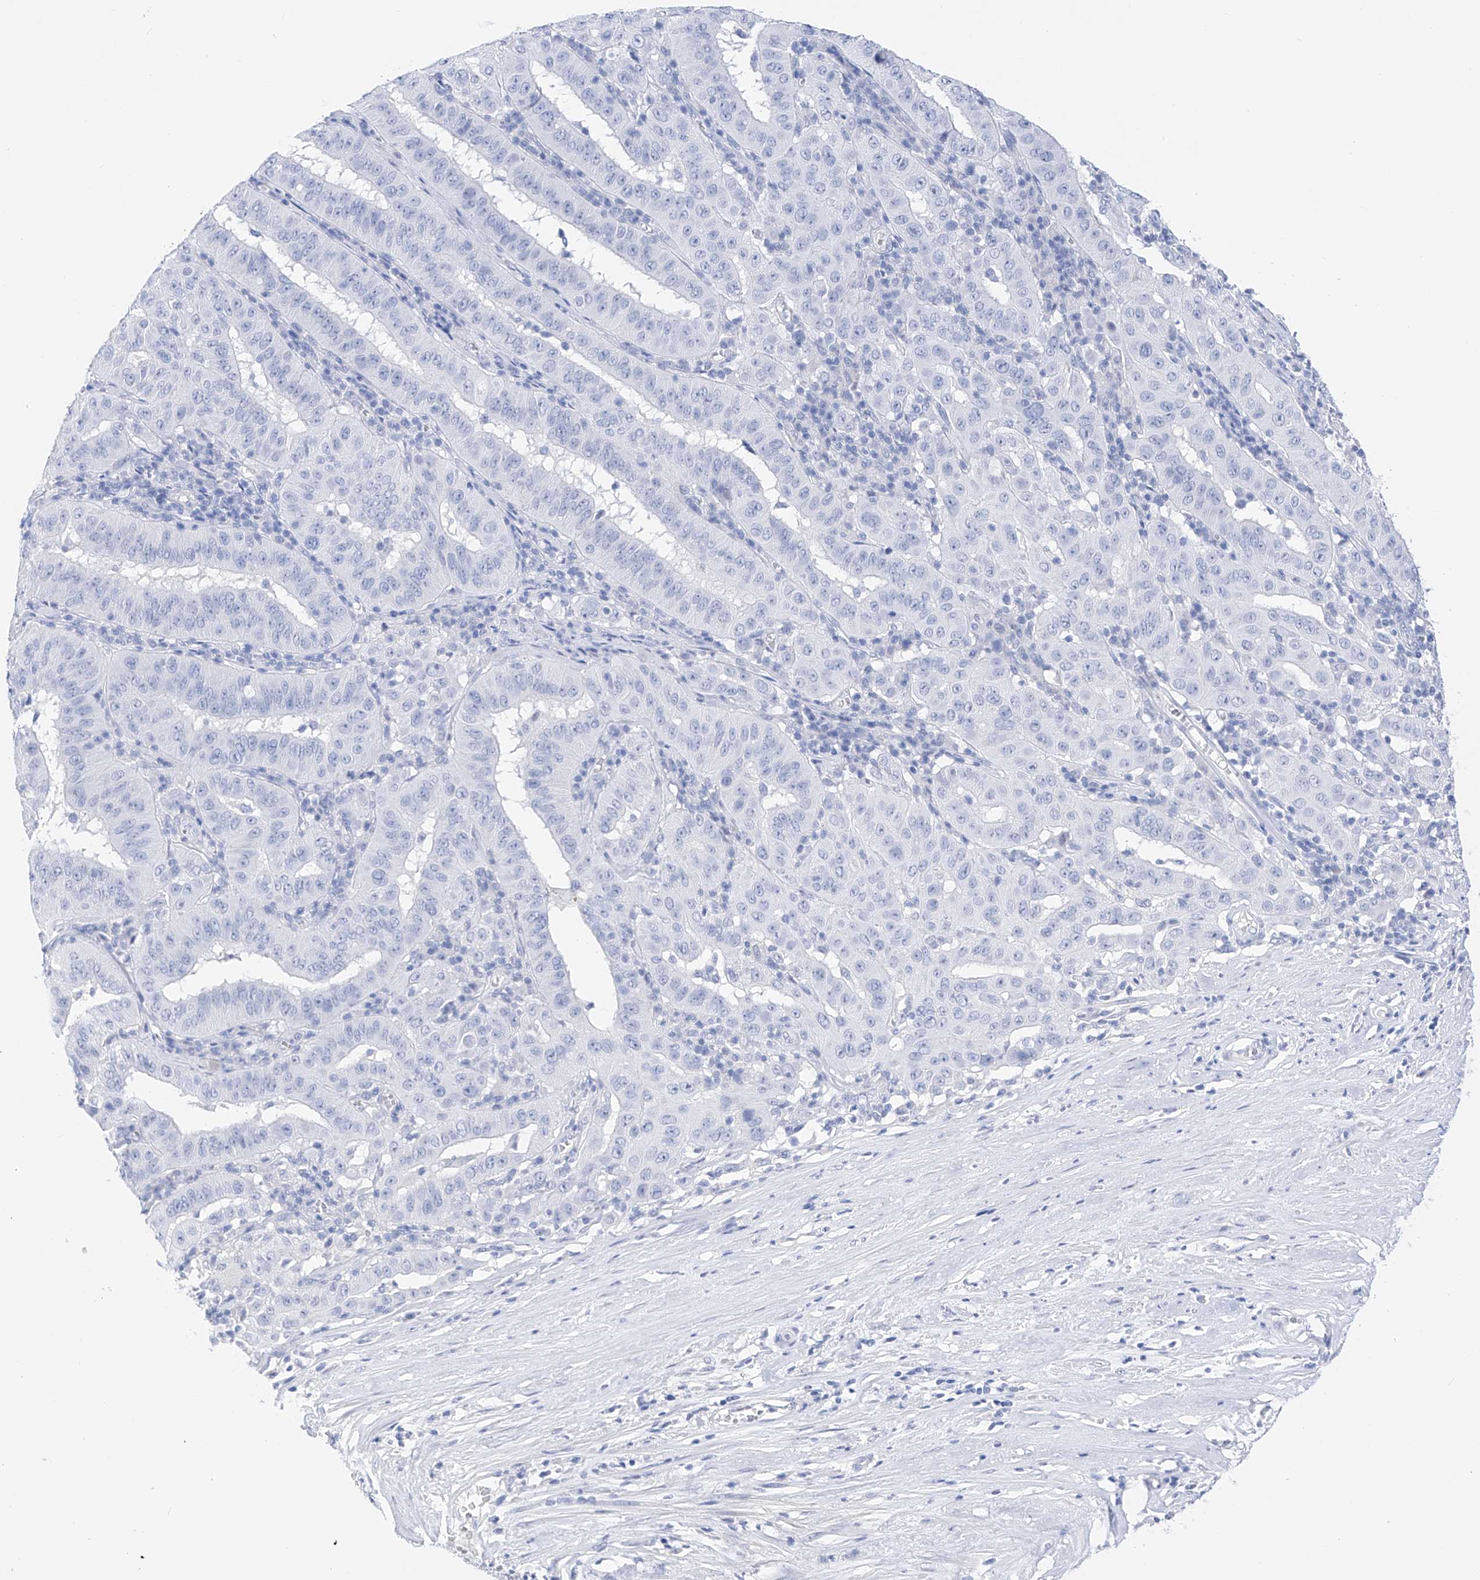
{"staining": {"intensity": "negative", "quantity": "none", "location": "none"}, "tissue": "pancreatic cancer", "cell_type": "Tumor cells", "image_type": "cancer", "snomed": [{"axis": "morphology", "description": "Adenocarcinoma, NOS"}, {"axis": "topography", "description": "Pancreas"}], "caption": "Protein analysis of pancreatic cancer (adenocarcinoma) exhibits no significant staining in tumor cells. The staining is performed using DAB brown chromogen with nuclei counter-stained in using hematoxylin.", "gene": "FLG", "patient": {"sex": "male", "age": 63}}